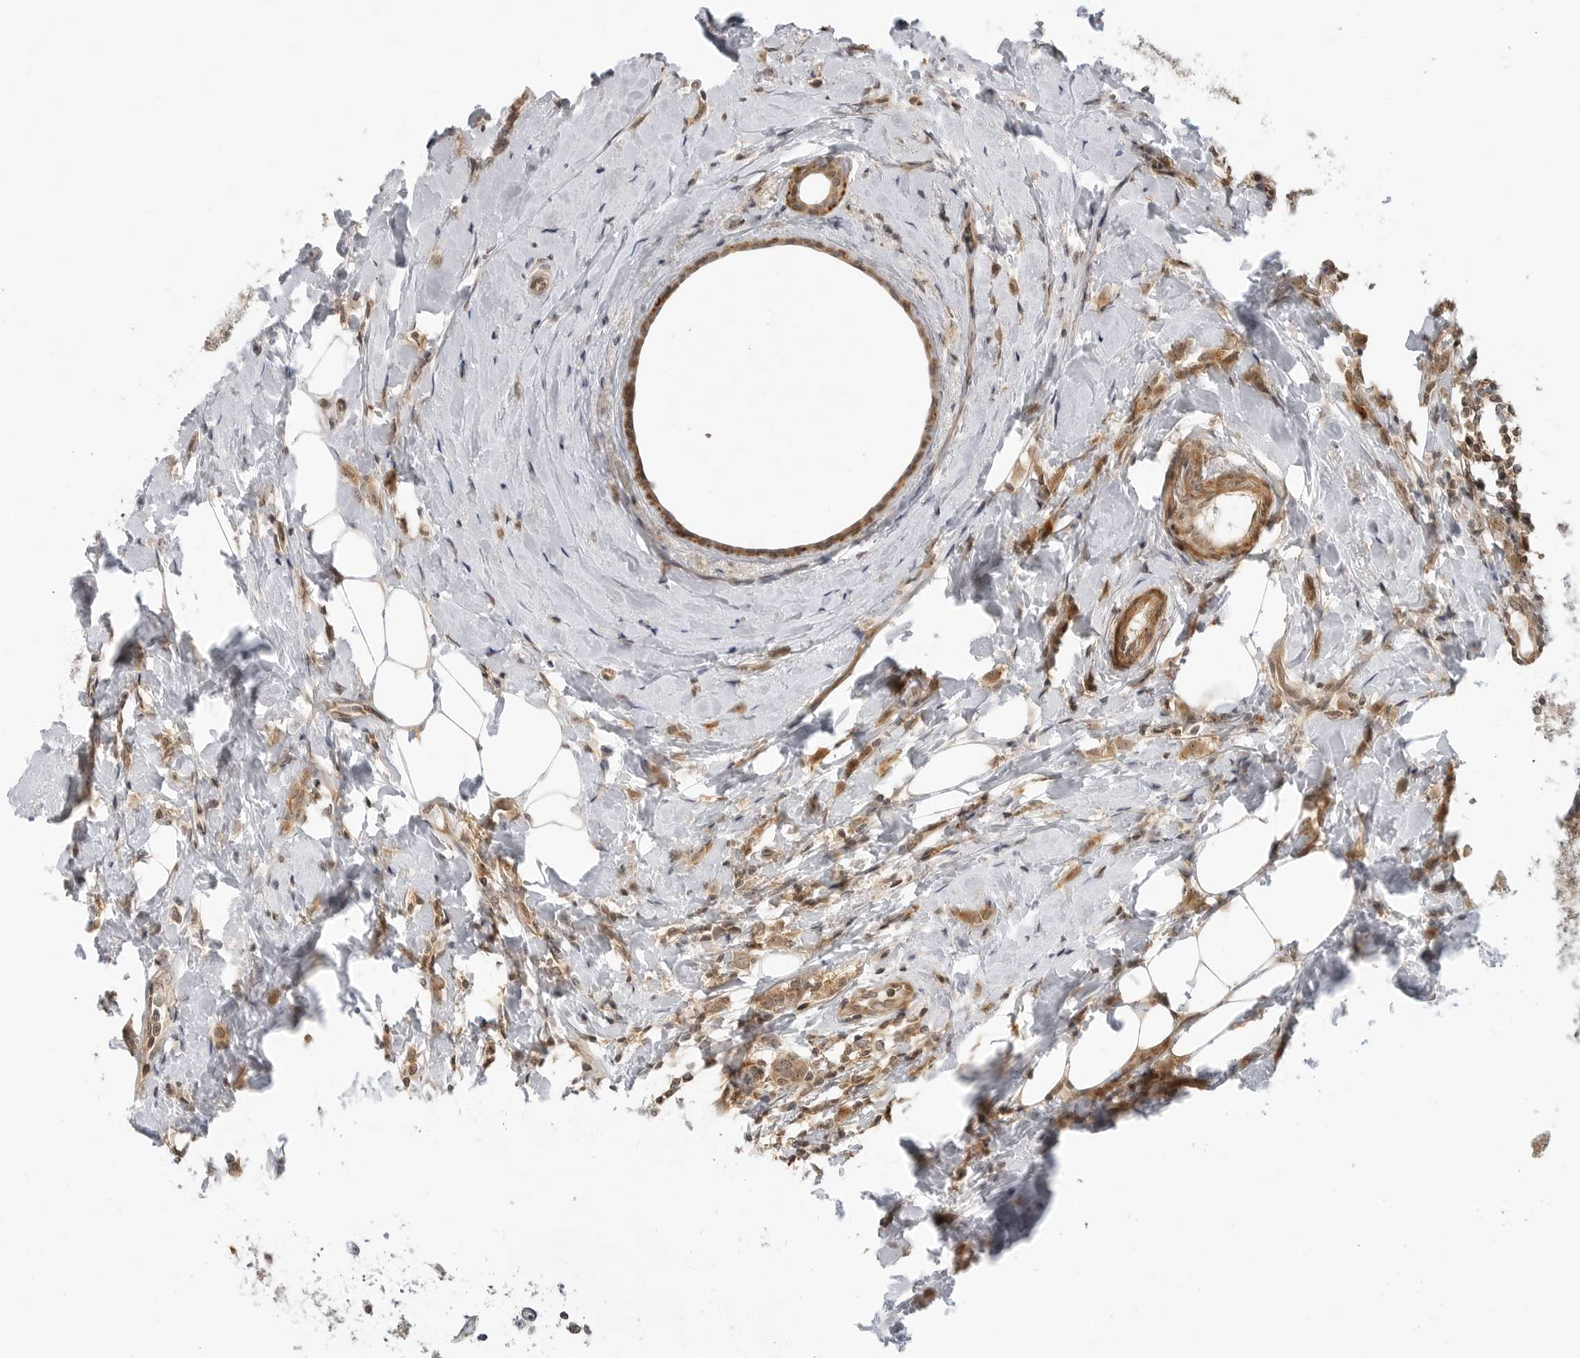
{"staining": {"intensity": "moderate", "quantity": ">75%", "location": "cytoplasmic/membranous,nuclear"}, "tissue": "breast cancer", "cell_type": "Tumor cells", "image_type": "cancer", "snomed": [{"axis": "morphology", "description": "Lobular carcinoma"}, {"axis": "topography", "description": "Breast"}], "caption": "Immunohistochemical staining of breast cancer reveals medium levels of moderate cytoplasmic/membranous and nuclear expression in approximately >75% of tumor cells.", "gene": "MAP2K5", "patient": {"sex": "female", "age": 47}}